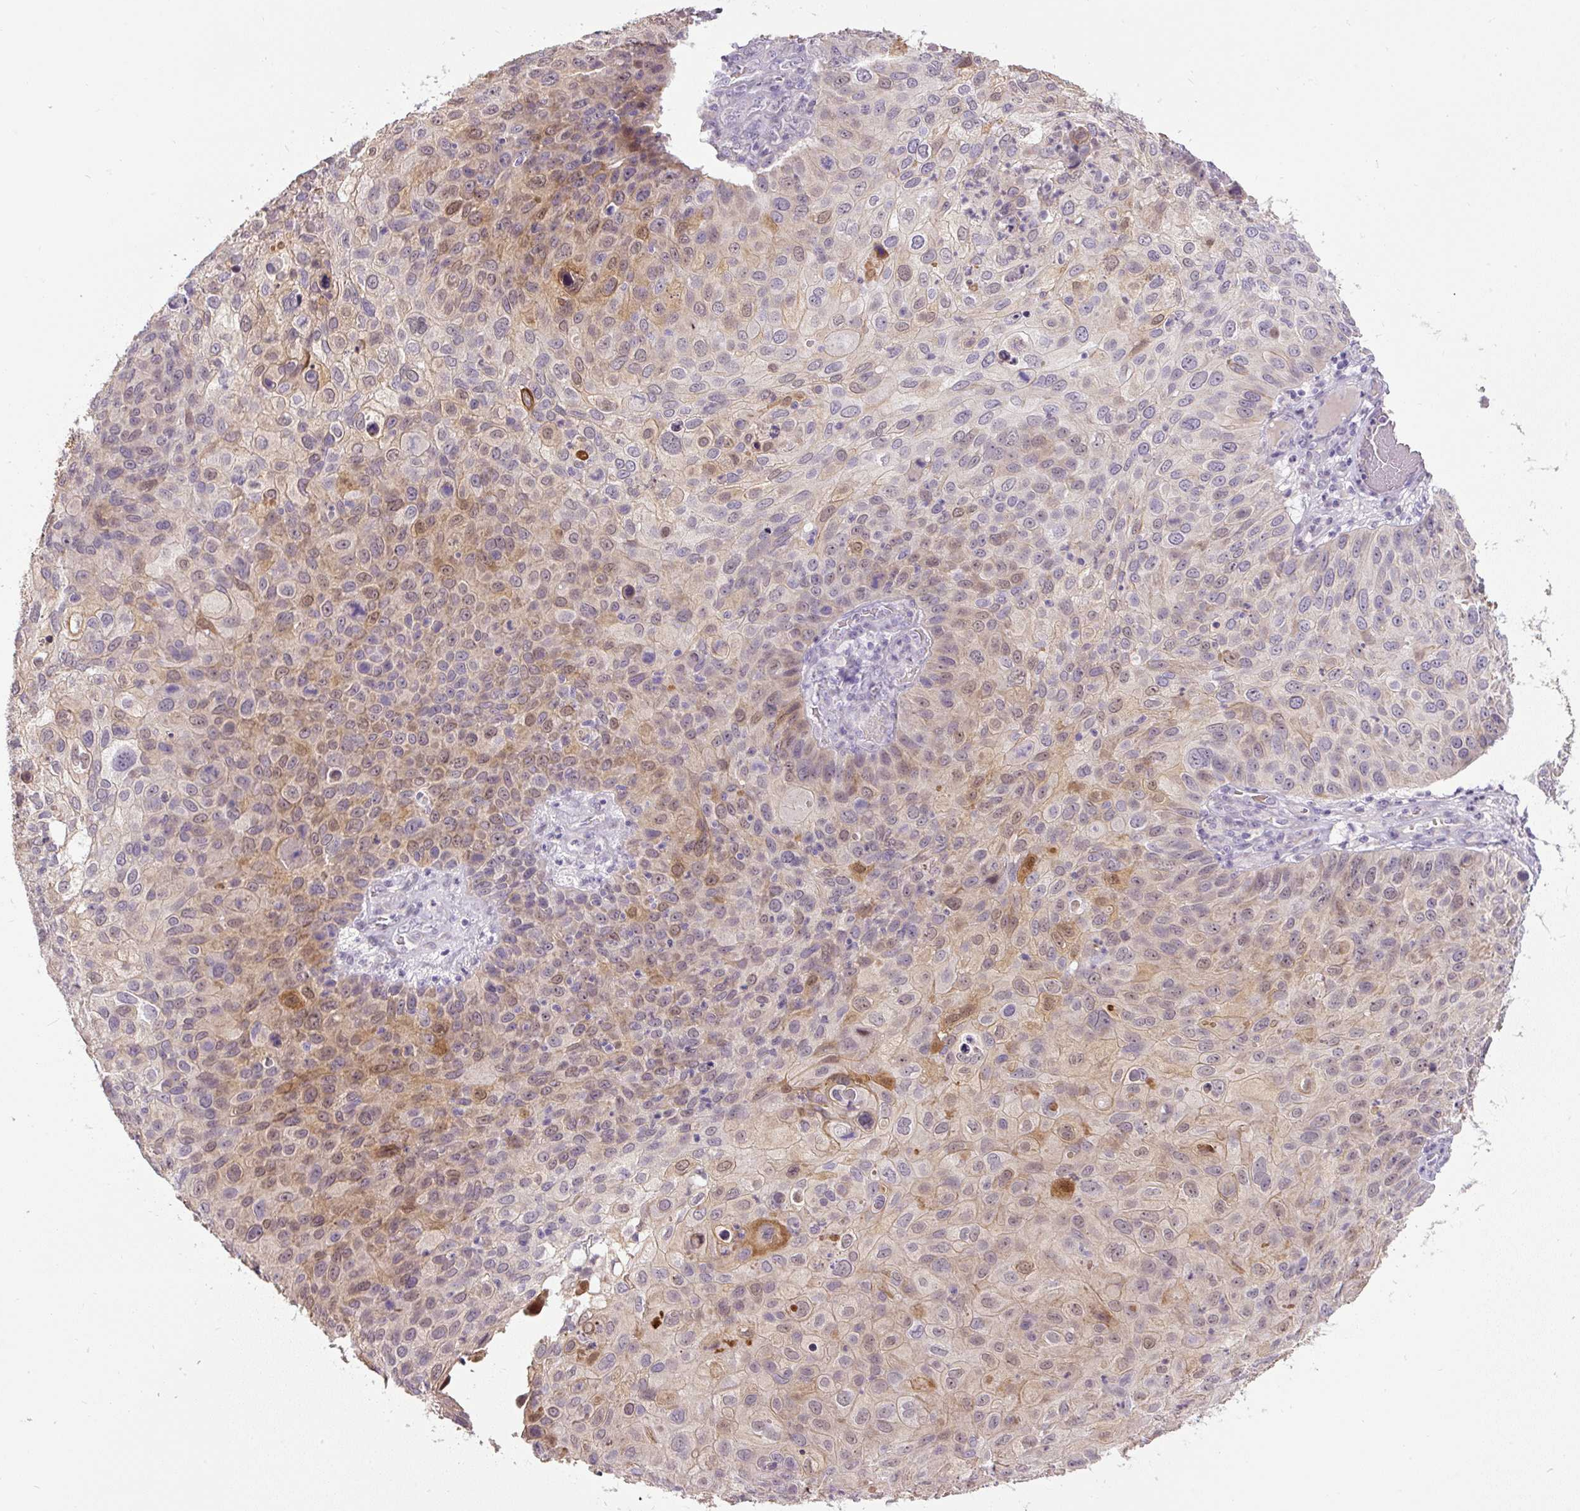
{"staining": {"intensity": "moderate", "quantity": "<25%", "location": "cytoplasmic/membranous,nuclear"}, "tissue": "skin cancer", "cell_type": "Tumor cells", "image_type": "cancer", "snomed": [{"axis": "morphology", "description": "Squamous cell carcinoma, NOS"}, {"axis": "topography", "description": "Skin"}], "caption": "Protein expression analysis of human skin cancer (squamous cell carcinoma) reveals moderate cytoplasmic/membranous and nuclear staining in approximately <25% of tumor cells. Using DAB (brown) and hematoxylin (blue) stains, captured at high magnification using brightfield microscopy.", "gene": "FAM117B", "patient": {"sex": "male", "age": 87}}